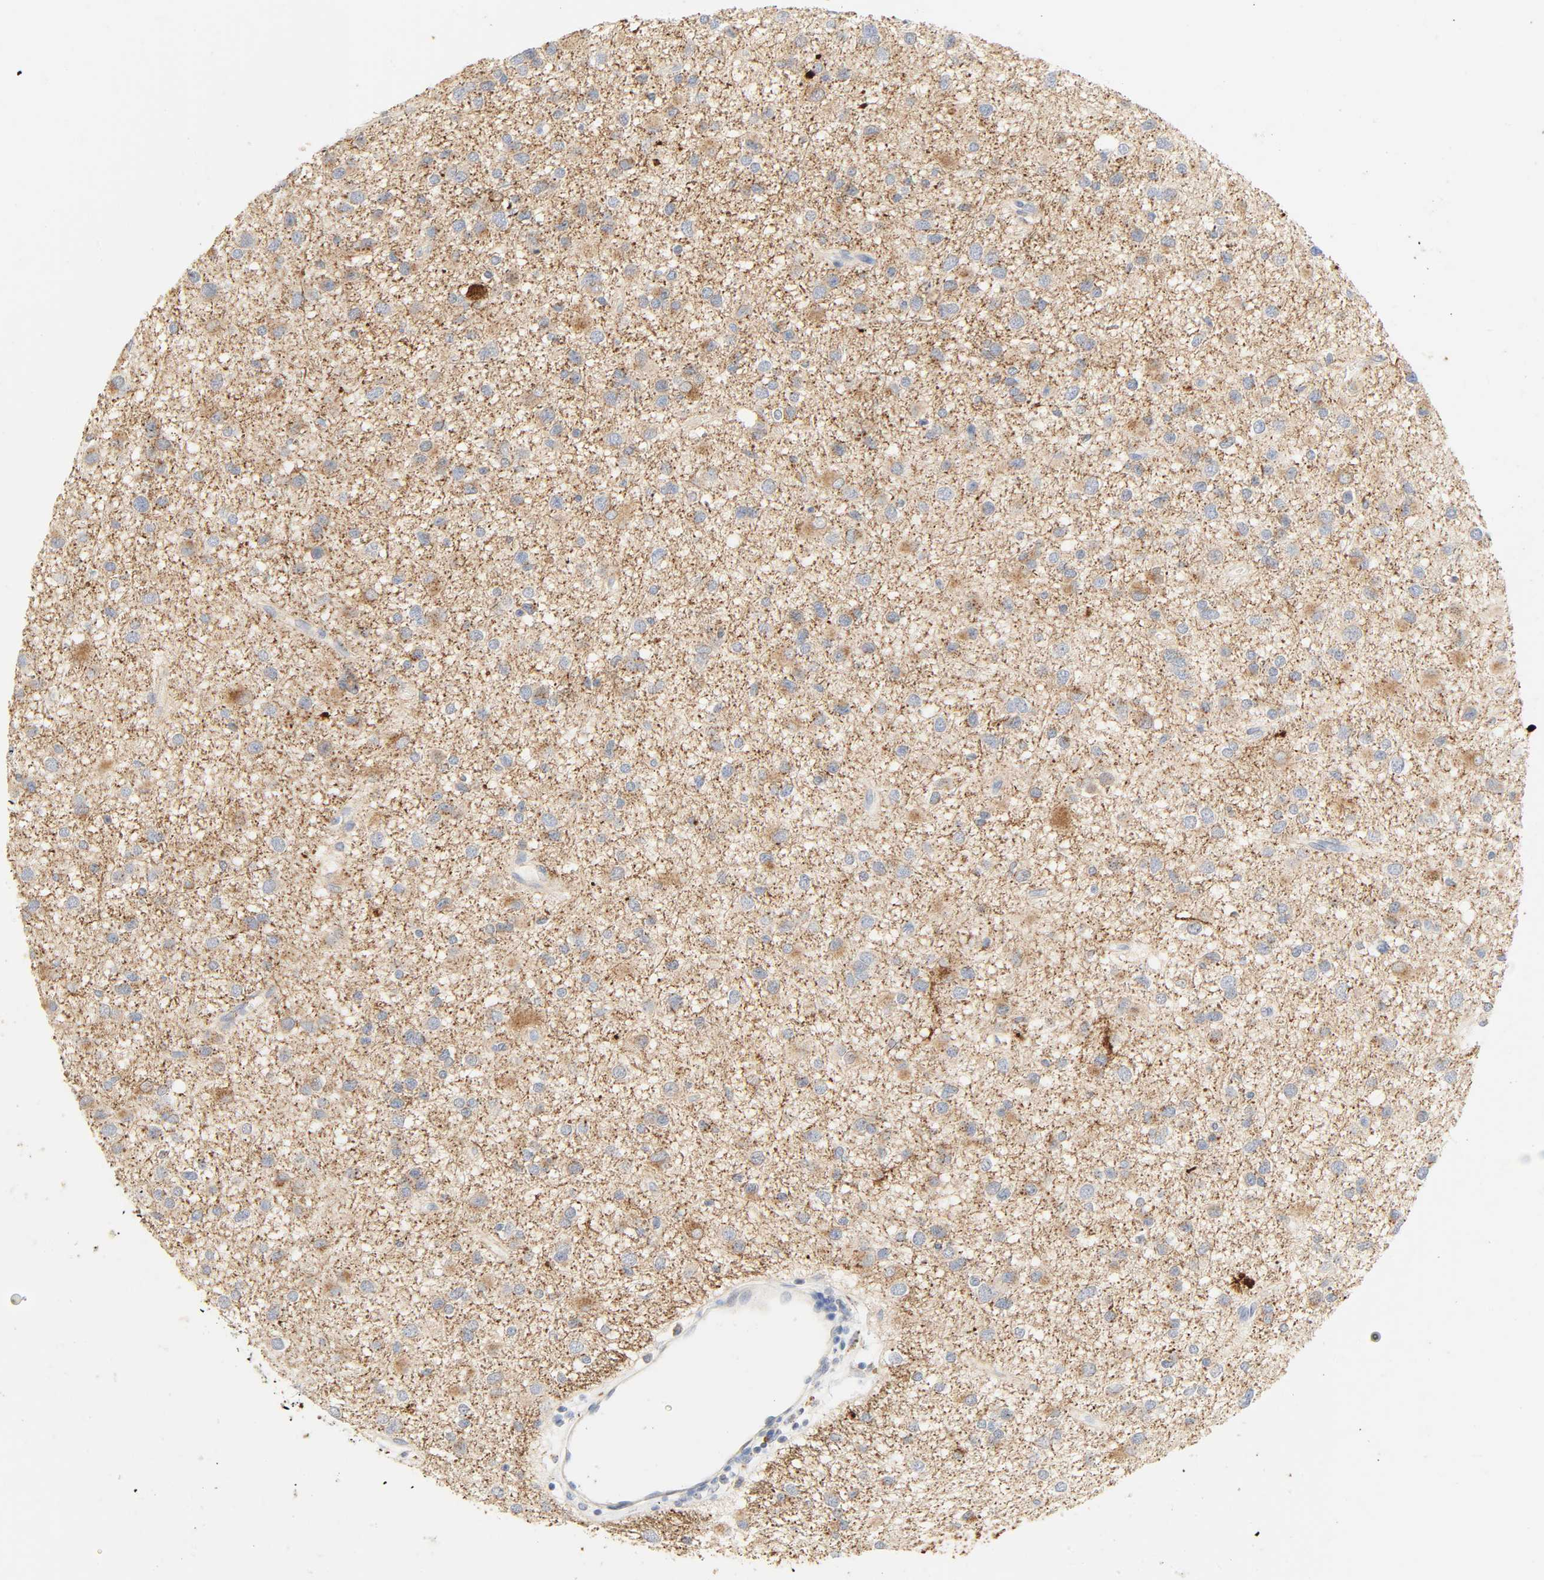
{"staining": {"intensity": "negative", "quantity": "none", "location": "none"}, "tissue": "glioma", "cell_type": "Tumor cells", "image_type": "cancer", "snomed": [{"axis": "morphology", "description": "Glioma, malignant, Low grade"}, {"axis": "topography", "description": "Brain"}], "caption": "Immunohistochemistry (IHC) of human glioma reveals no staining in tumor cells. Brightfield microscopy of immunohistochemistry stained with DAB (3,3'-diaminobenzidine) (brown) and hematoxylin (blue), captured at high magnification.", "gene": "CAMK2A", "patient": {"sex": "male", "age": 42}}